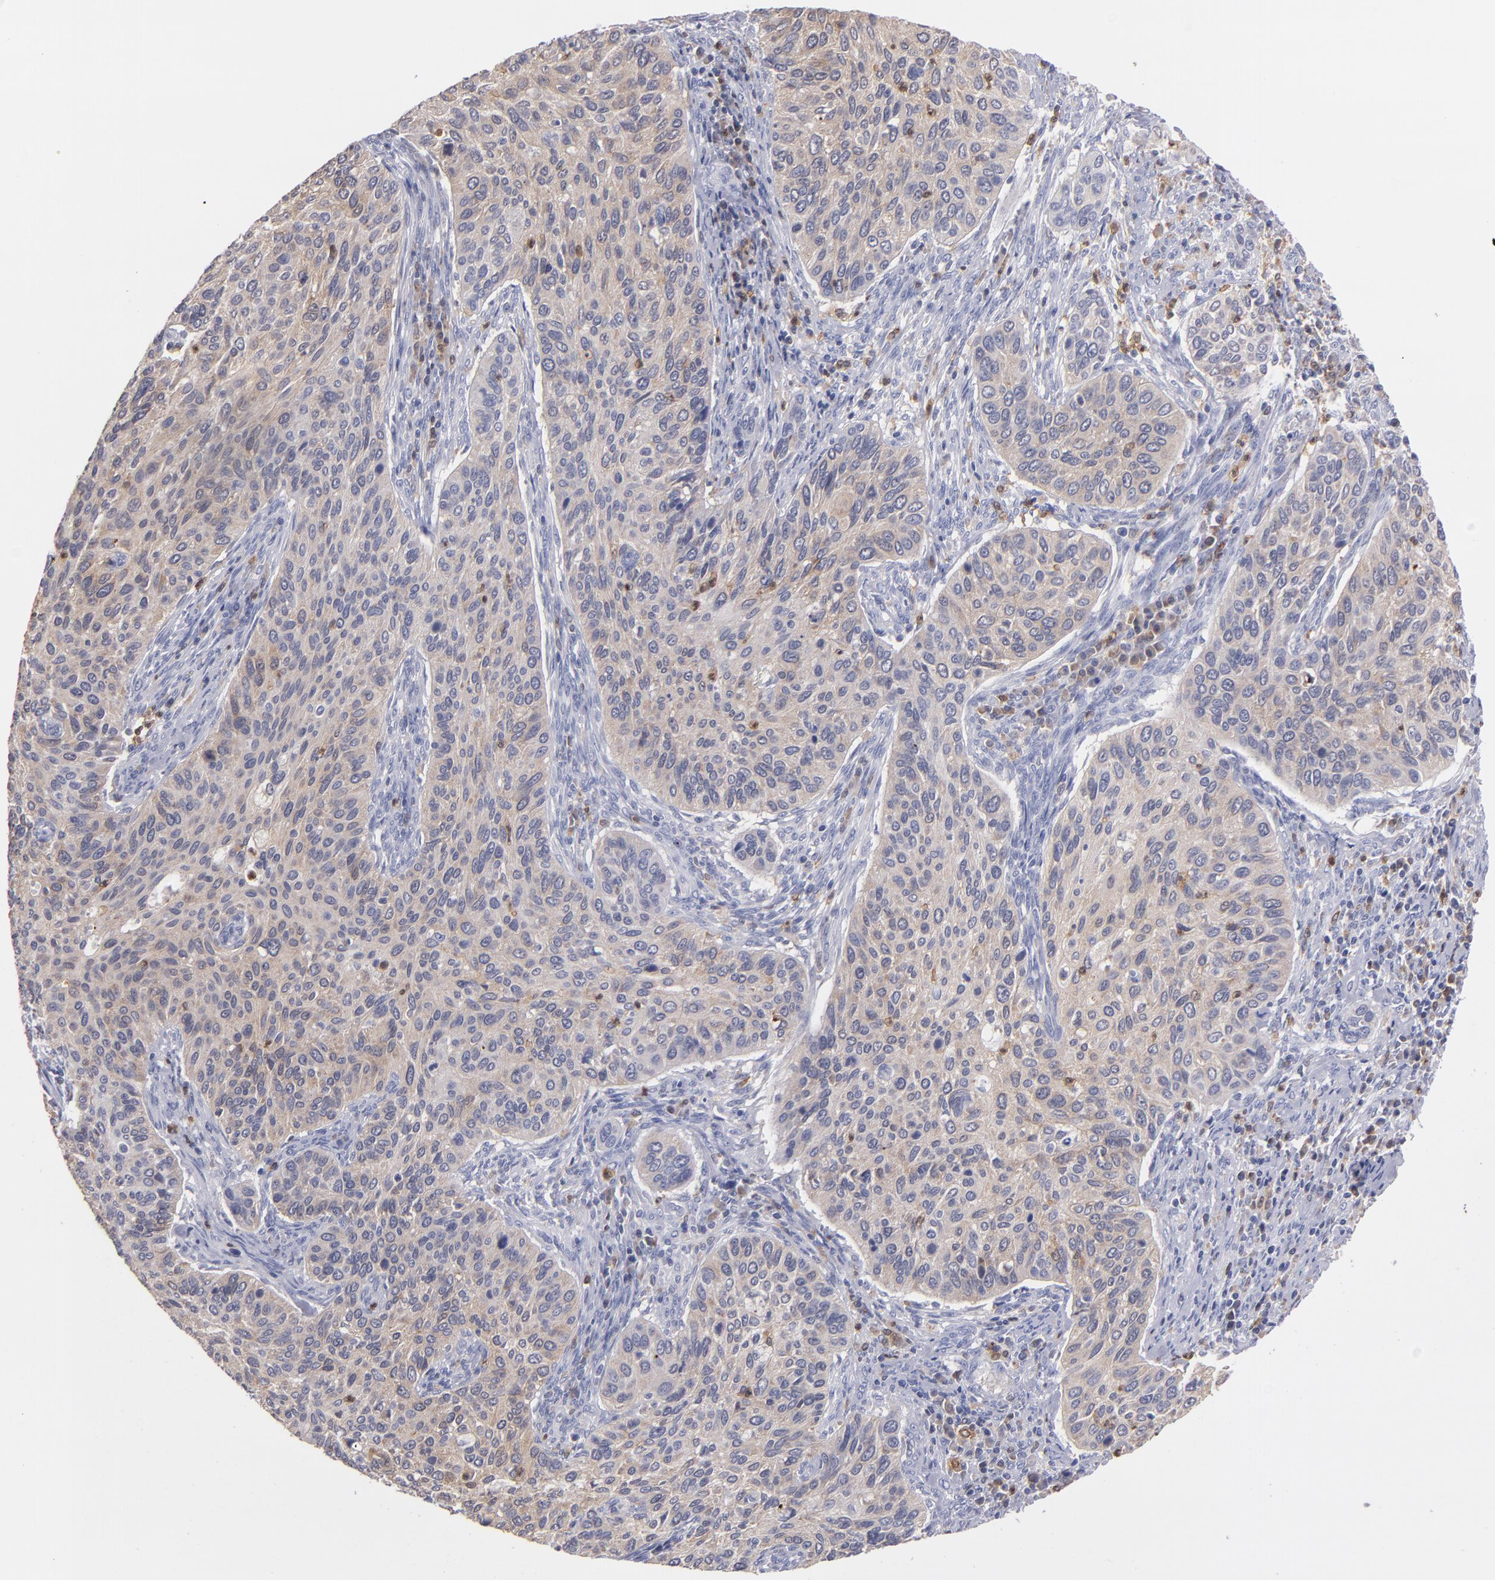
{"staining": {"intensity": "weak", "quantity": "<25%", "location": "cytoplasmic/membranous"}, "tissue": "cervical cancer", "cell_type": "Tumor cells", "image_type": "cancer", "snomed": [{"axis": "morphology", "description": "Adenocarcinoma, NOS"}, {"axis": "topography", "description": "Cervix"}], "caption": "IHC of cervical cancer displays no expression in tumor cells.", "gene": "PRKCD", "patient": {"sex": "female", "age": 29}}